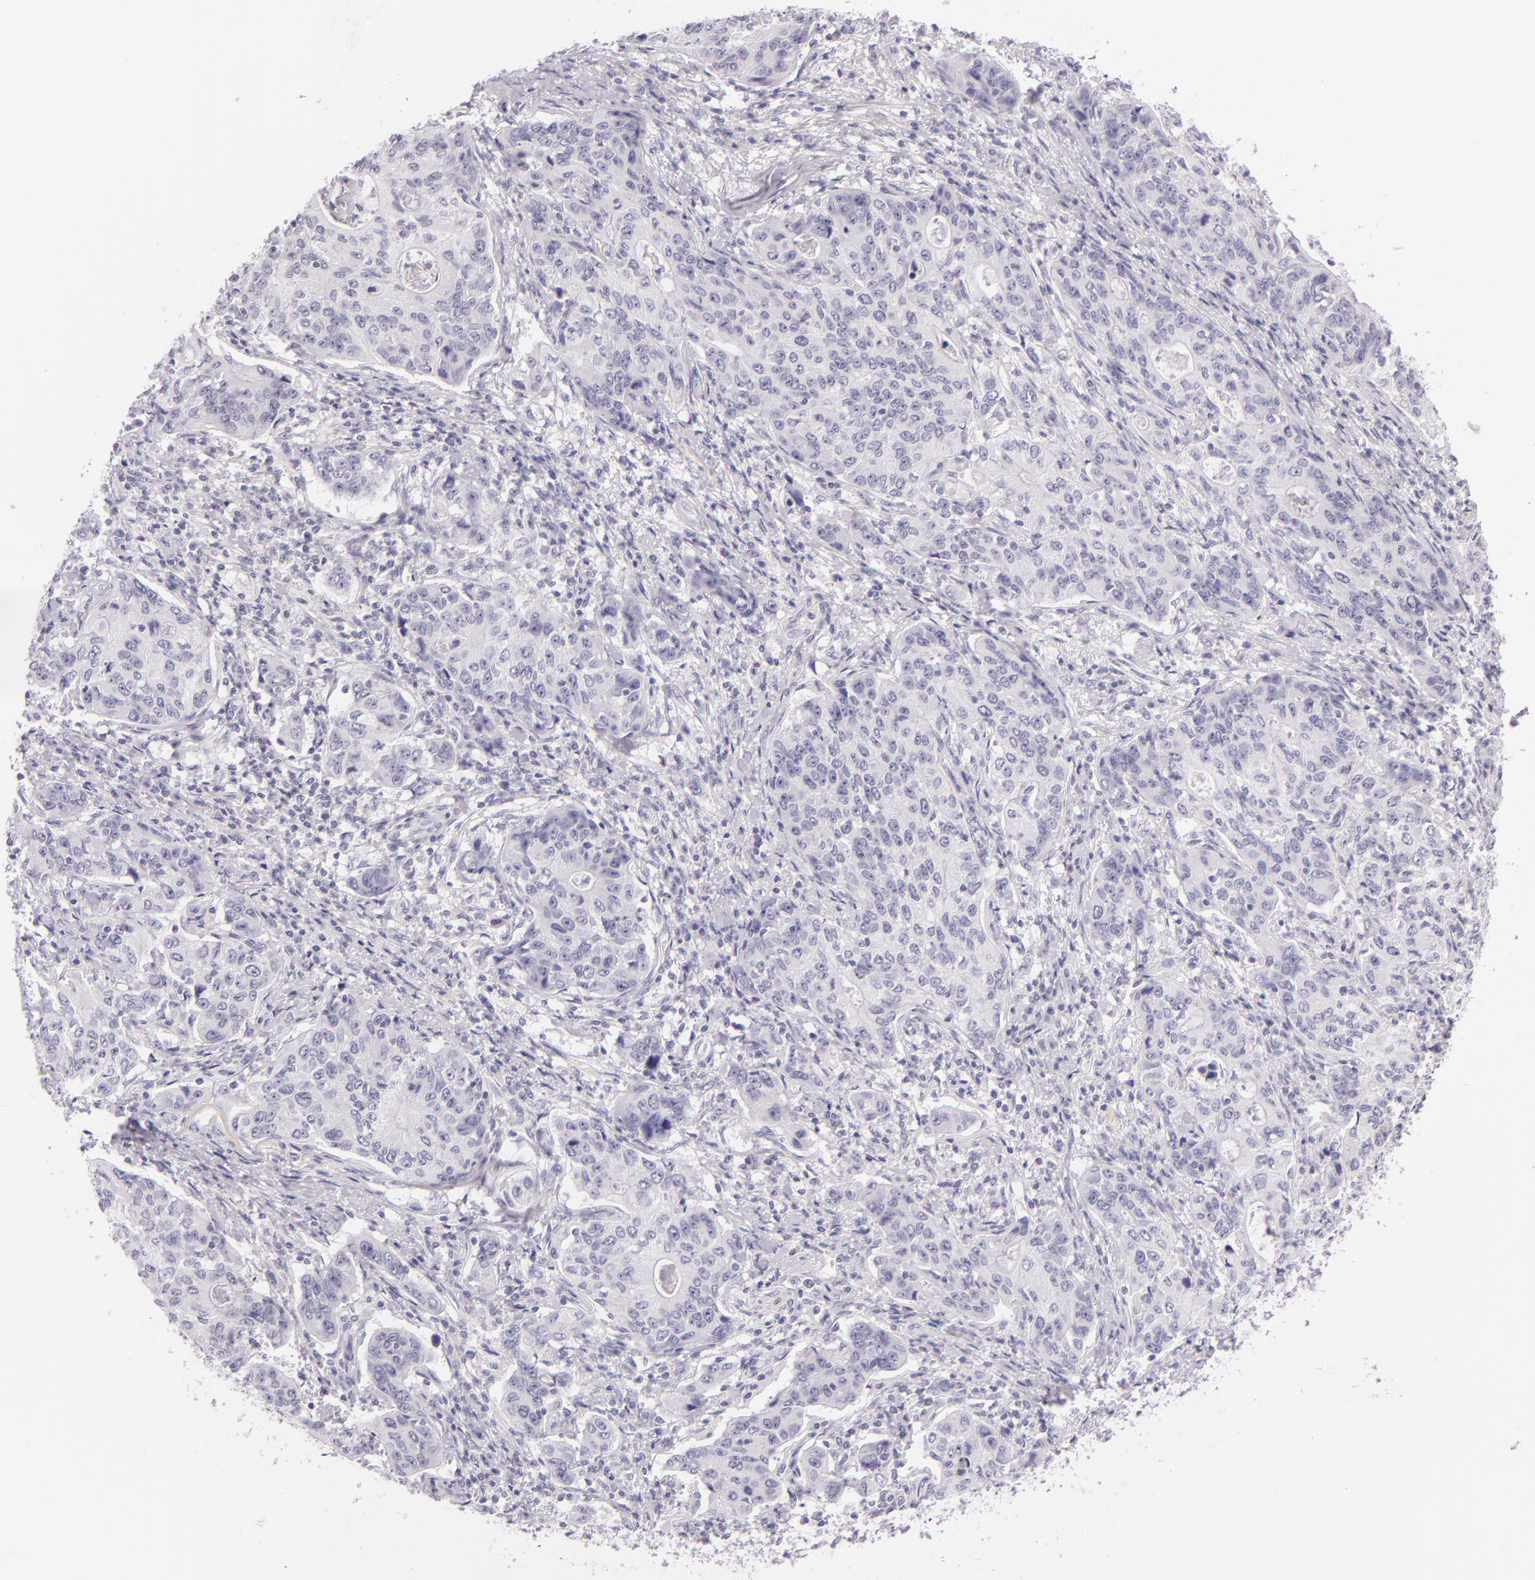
{"staining": {"intensity": "negative", "quantity": "none", "location": "none"}, "tissue": "stomach cancer", "cell_type": "Tumor cells", "image_type": "cancer", "snomed": [{"axis": "morphology", "description": "Adenocarcinoma, NOS"}, {"axis": "topography", "description": "Esophagus"}, {"axis": "topography", "description": "Stomach"}], "caption": "The histopathology image shows no staining of tumor cells in stomach cancer. (Immunohistochemistry, brightfield microscopy, high magnification).", "gene": "CBS", "patient": {"sex": "male", "age": 74}}